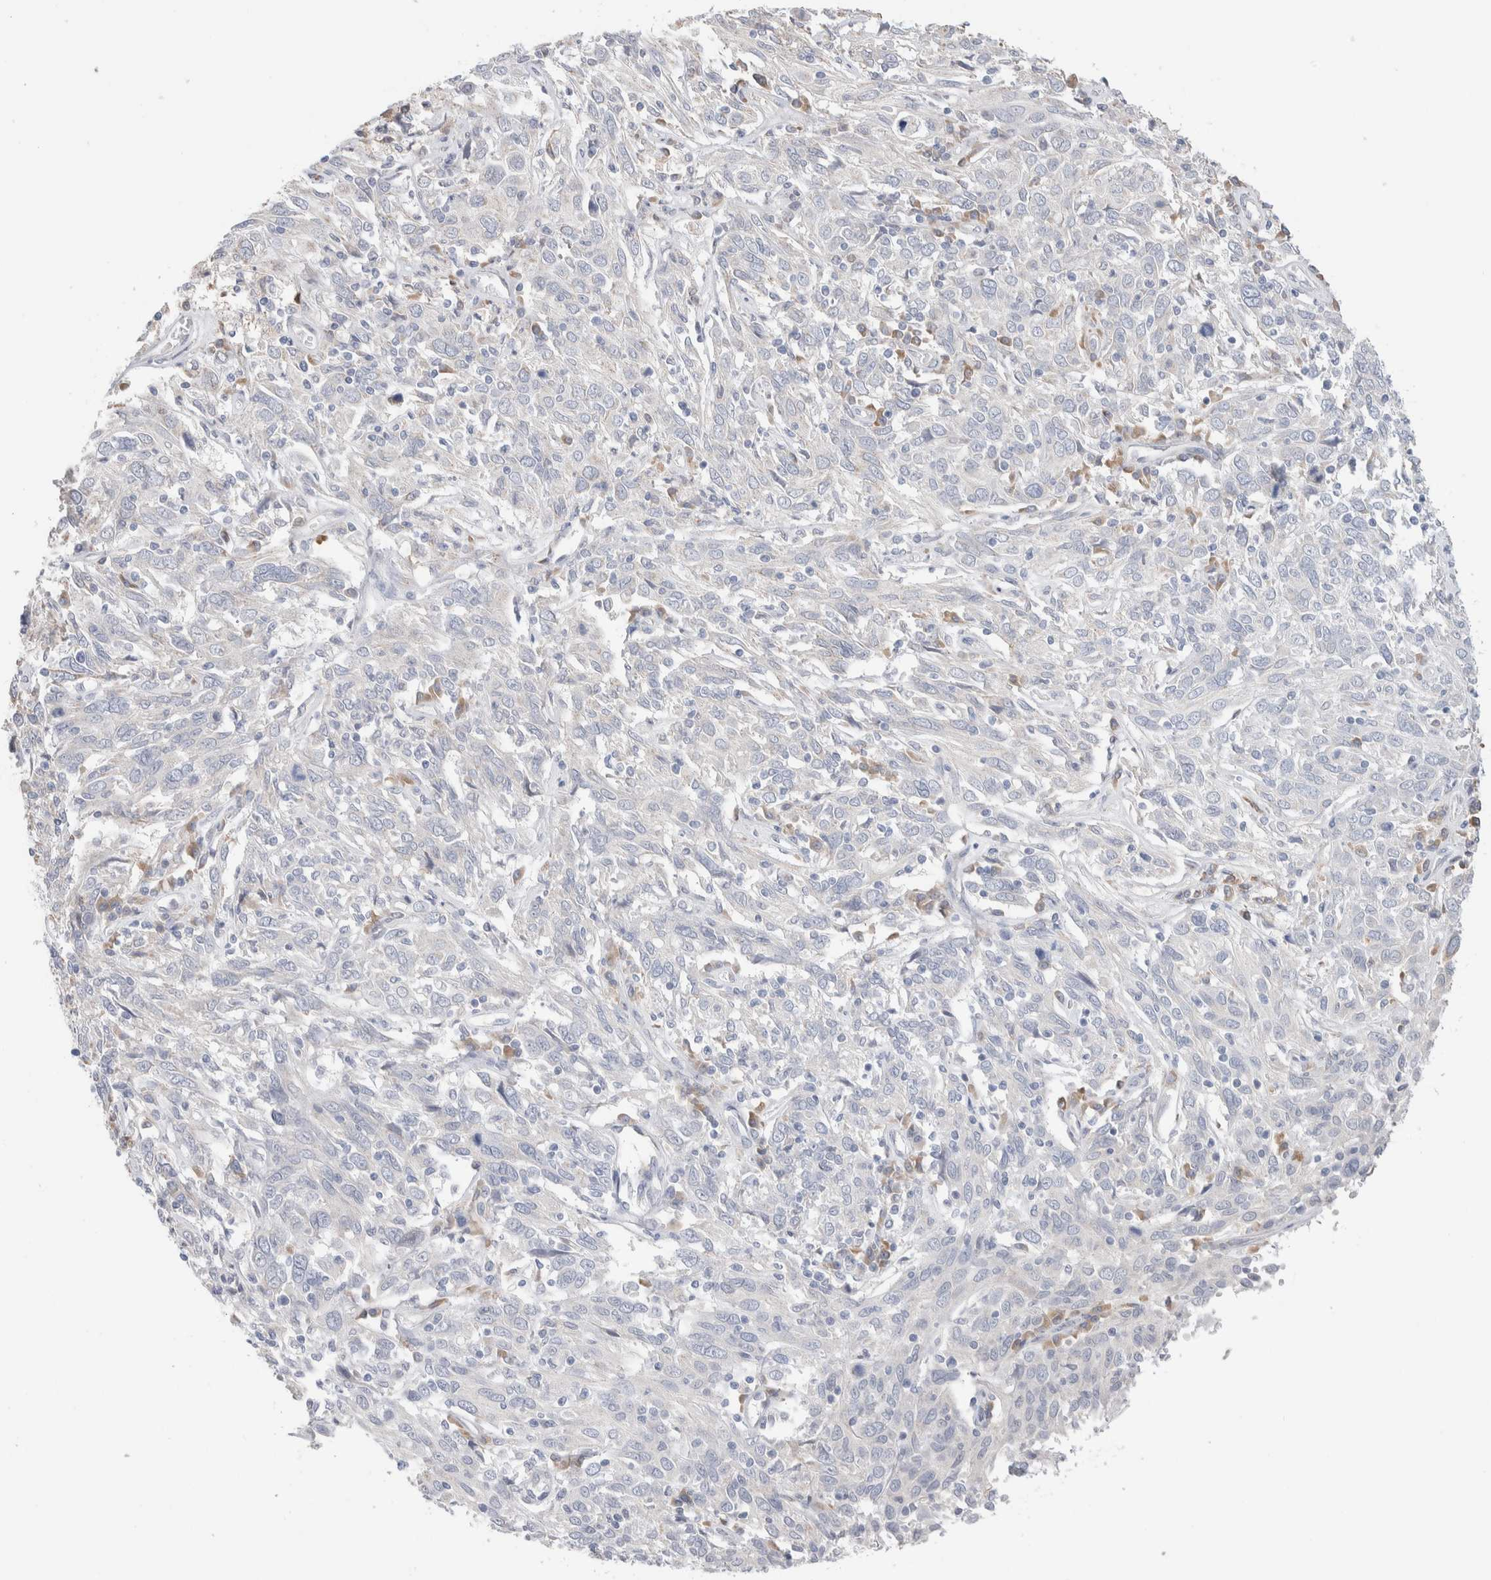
{"staining": {"intensity": "negative", "quantity": "none", "location": "none"}, "tissue": "cervical cancer", "cell_type": "Tumor cells", "image_type": "cancer", "snomed": [{"axis": "morphology", "description": "Squamous cell carcinoma, NOS"}, {"axis": "topography", "description": "Cervix"}], "caption": "Human squamous cell carcinoma (cervical) stained for a protein using IHC reveals no positivity in tumor cells.", "gene": "RUSF1", "patient": {"sex": "female", "age": 46}}